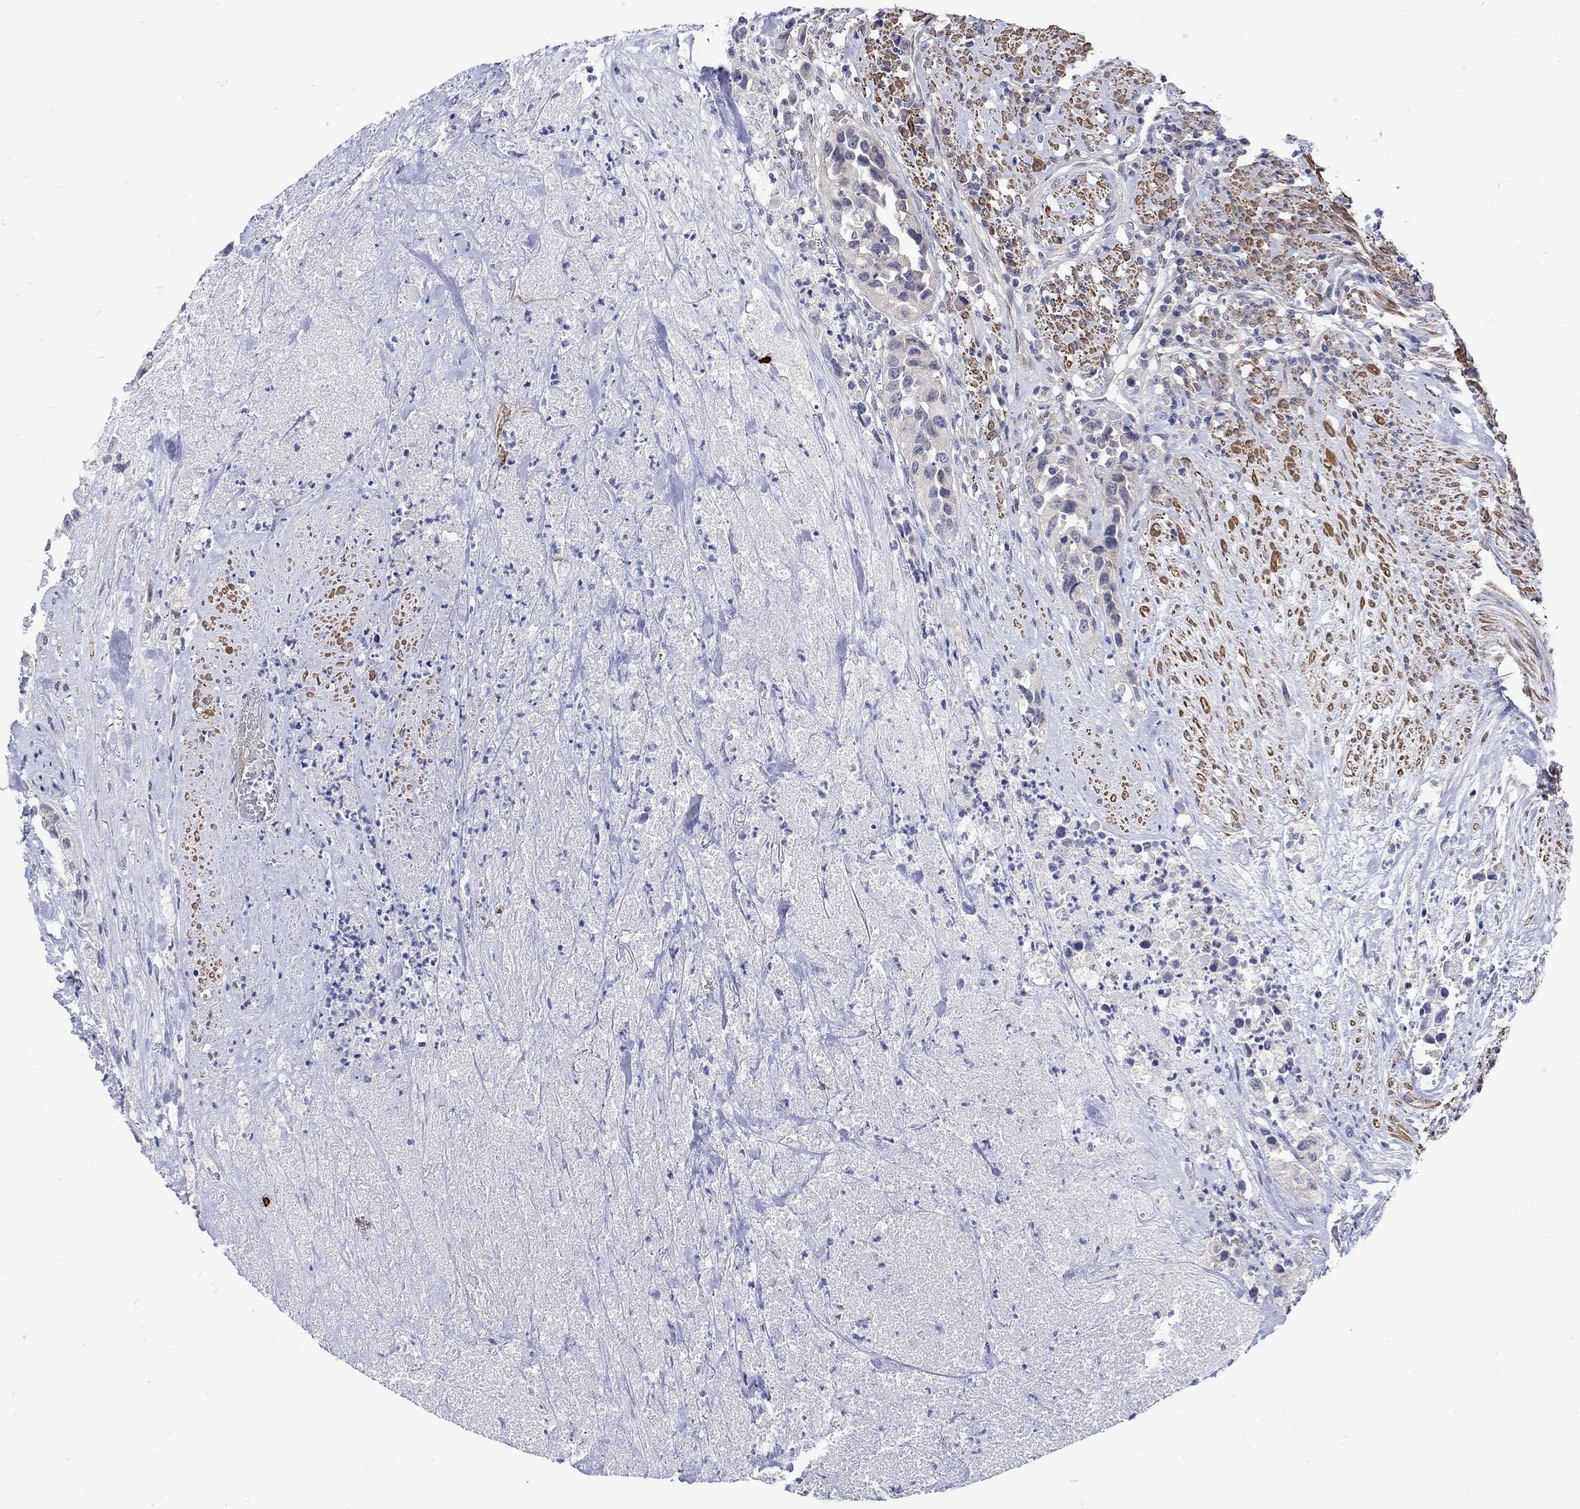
{"staining": {"intensity": "weak", "quantity": "<25%", "location": "cytoplasmic/membranous"}, "tissue": "urothelial cancer", "cell_type": "Tumor cells", "image_type": "cancer", "snomed": [{"axis": "morphology", "description": "Urothelial carcinoma, High grade"}, {"axis": "topography", "description": "Urinary bladder"}], "caption": "Tumor cells are negative for protein expression in human urothelial carcinoma (high-grade).", "gene": "SCN7A", "patient": {"sex": "female", "age": 73}}